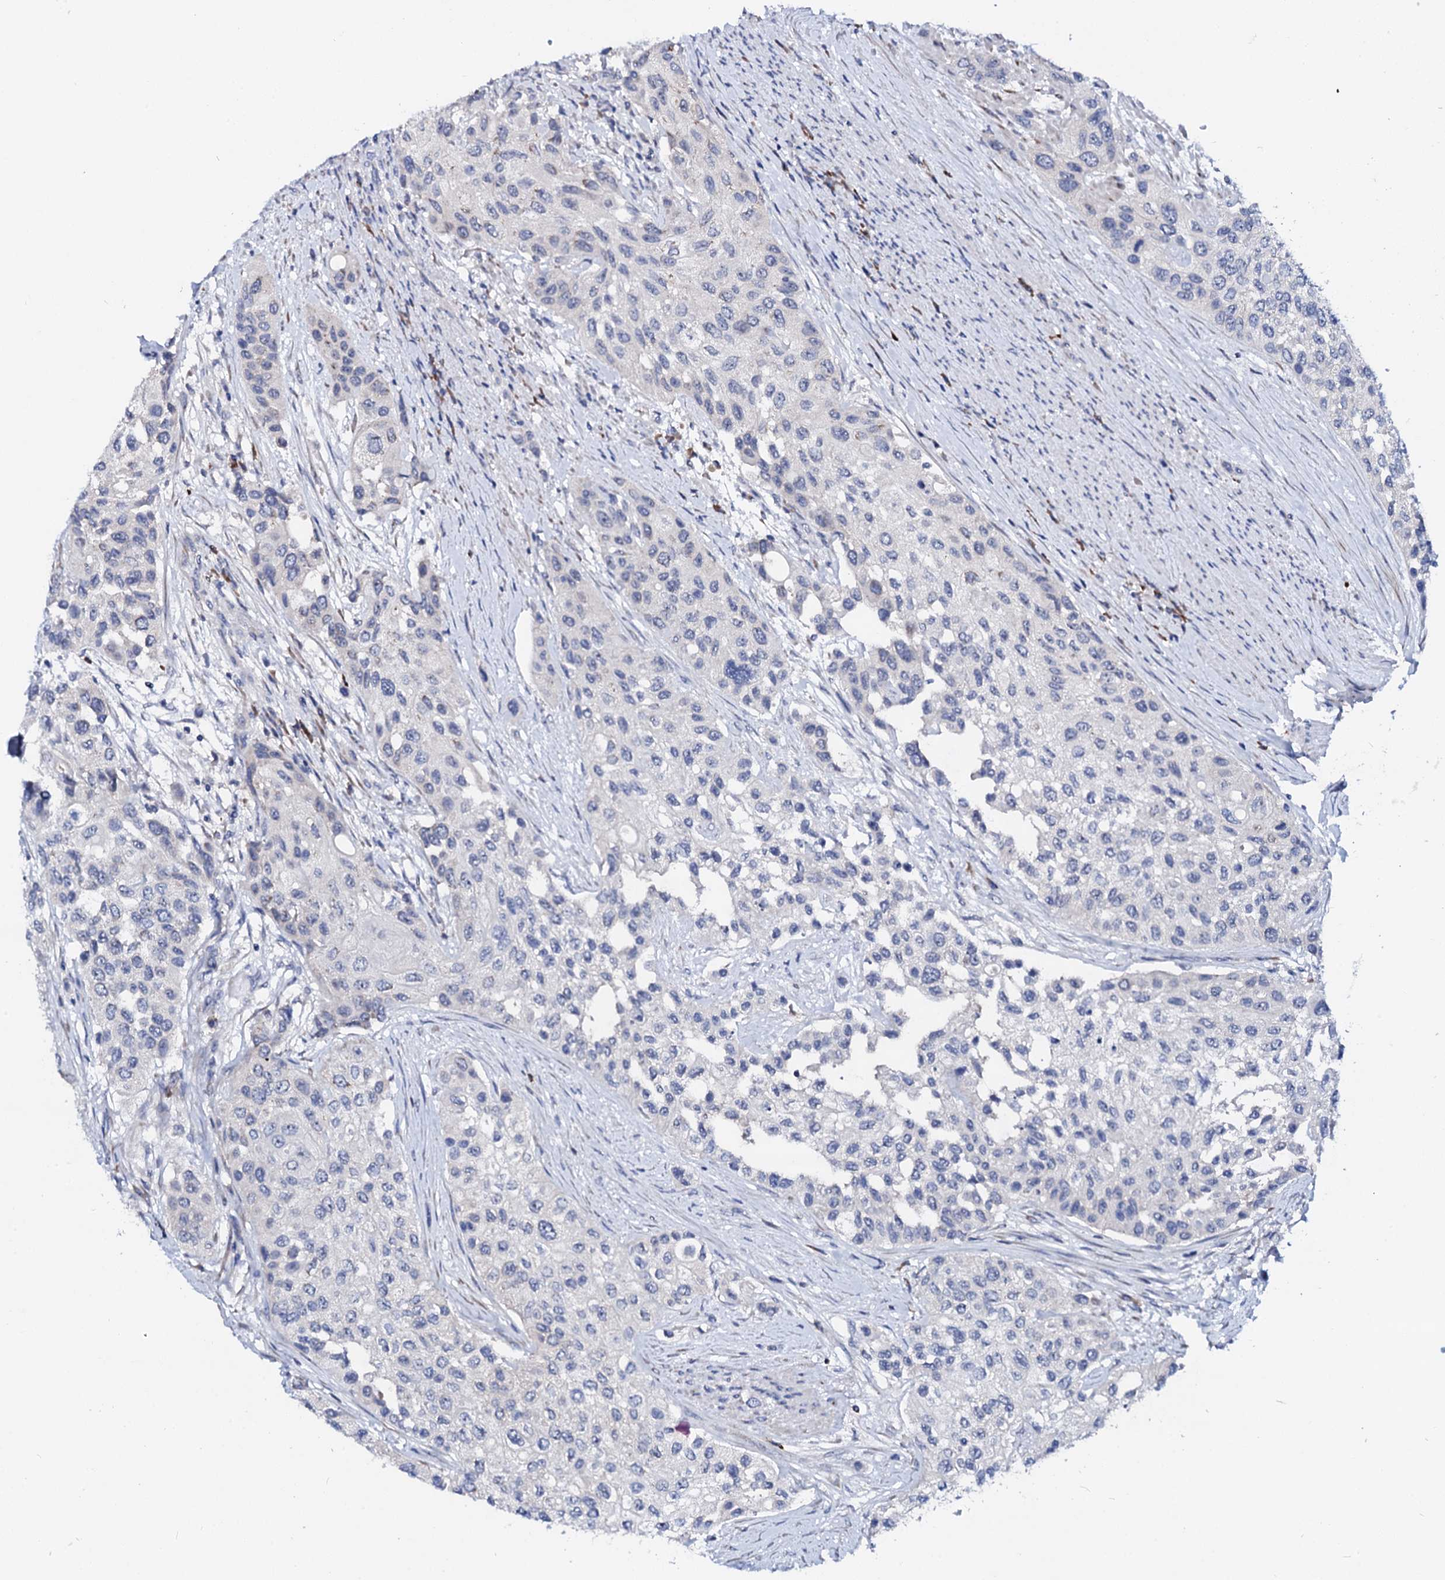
{"staining": {"intensity": "negative", "quantity": "none", "location": "none"}, "tissue": "urothelial cancer", "cell_type": "Tumor cells", "image_type": "cancer", "snomed": [{"axis": "morphology", "description": "Normal tissue, NOS"}, {"axis": "morphology", "description": "Urothelial carcinoma, High grade"}, {"axis": "topography", "description": "Vascular tissue"}, {"axis": "topography", "description": "Urinary bladder"}], "caption": "Urothelial cancer was stained to show a protein in brown. There is no significant expression in tumor cells. The staining was performed using DAB (3,3'-diaminobenzidine) to visualize the protein expression in brown, while the nuclei were stained in blue with hematoxylin (Magnification: 20x).", "gene": "BTBD16", "patient": {"sex": "female", "age": 56}}